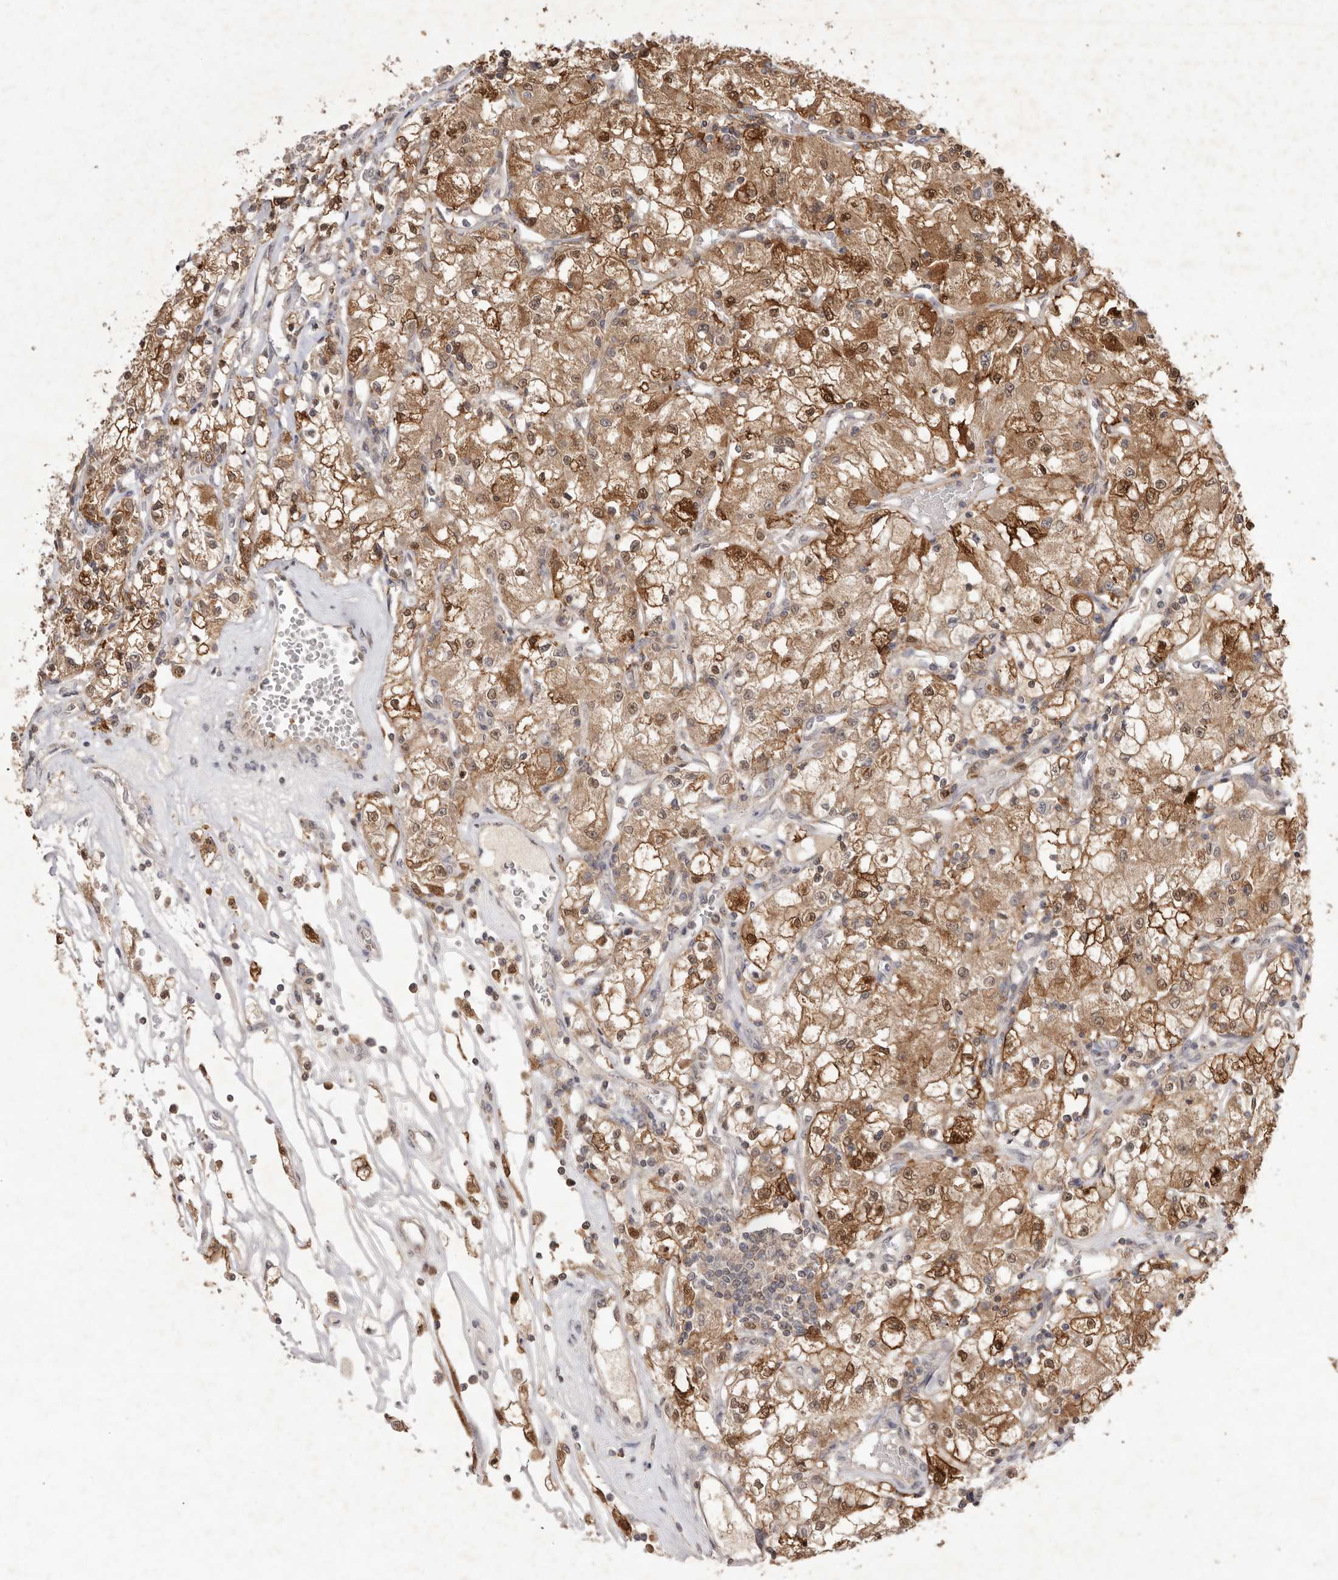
{"staining": {"intensity": "moderate", "quantity": ">75%", "location": "cytoplasmic/membranous,nuclear"}, "tissue": "renal cancer", "cell_type": "Tumor cells", "image_type": "cancer", "snomed": [{"axis": "morphology", "description": "Adenocarcinoma, NOS"}, {"axis": "topography", "description": "Kidney"}], "caption": "Immunohistochemical staining of adenocarcinoma (renal) displays medium levels of moderate cytoplasmic/membranous and nuclear protein positivity in about >75% of tumor cells.", "gene": "TADA1", "patient": {"sex": "female", "age": 59}}